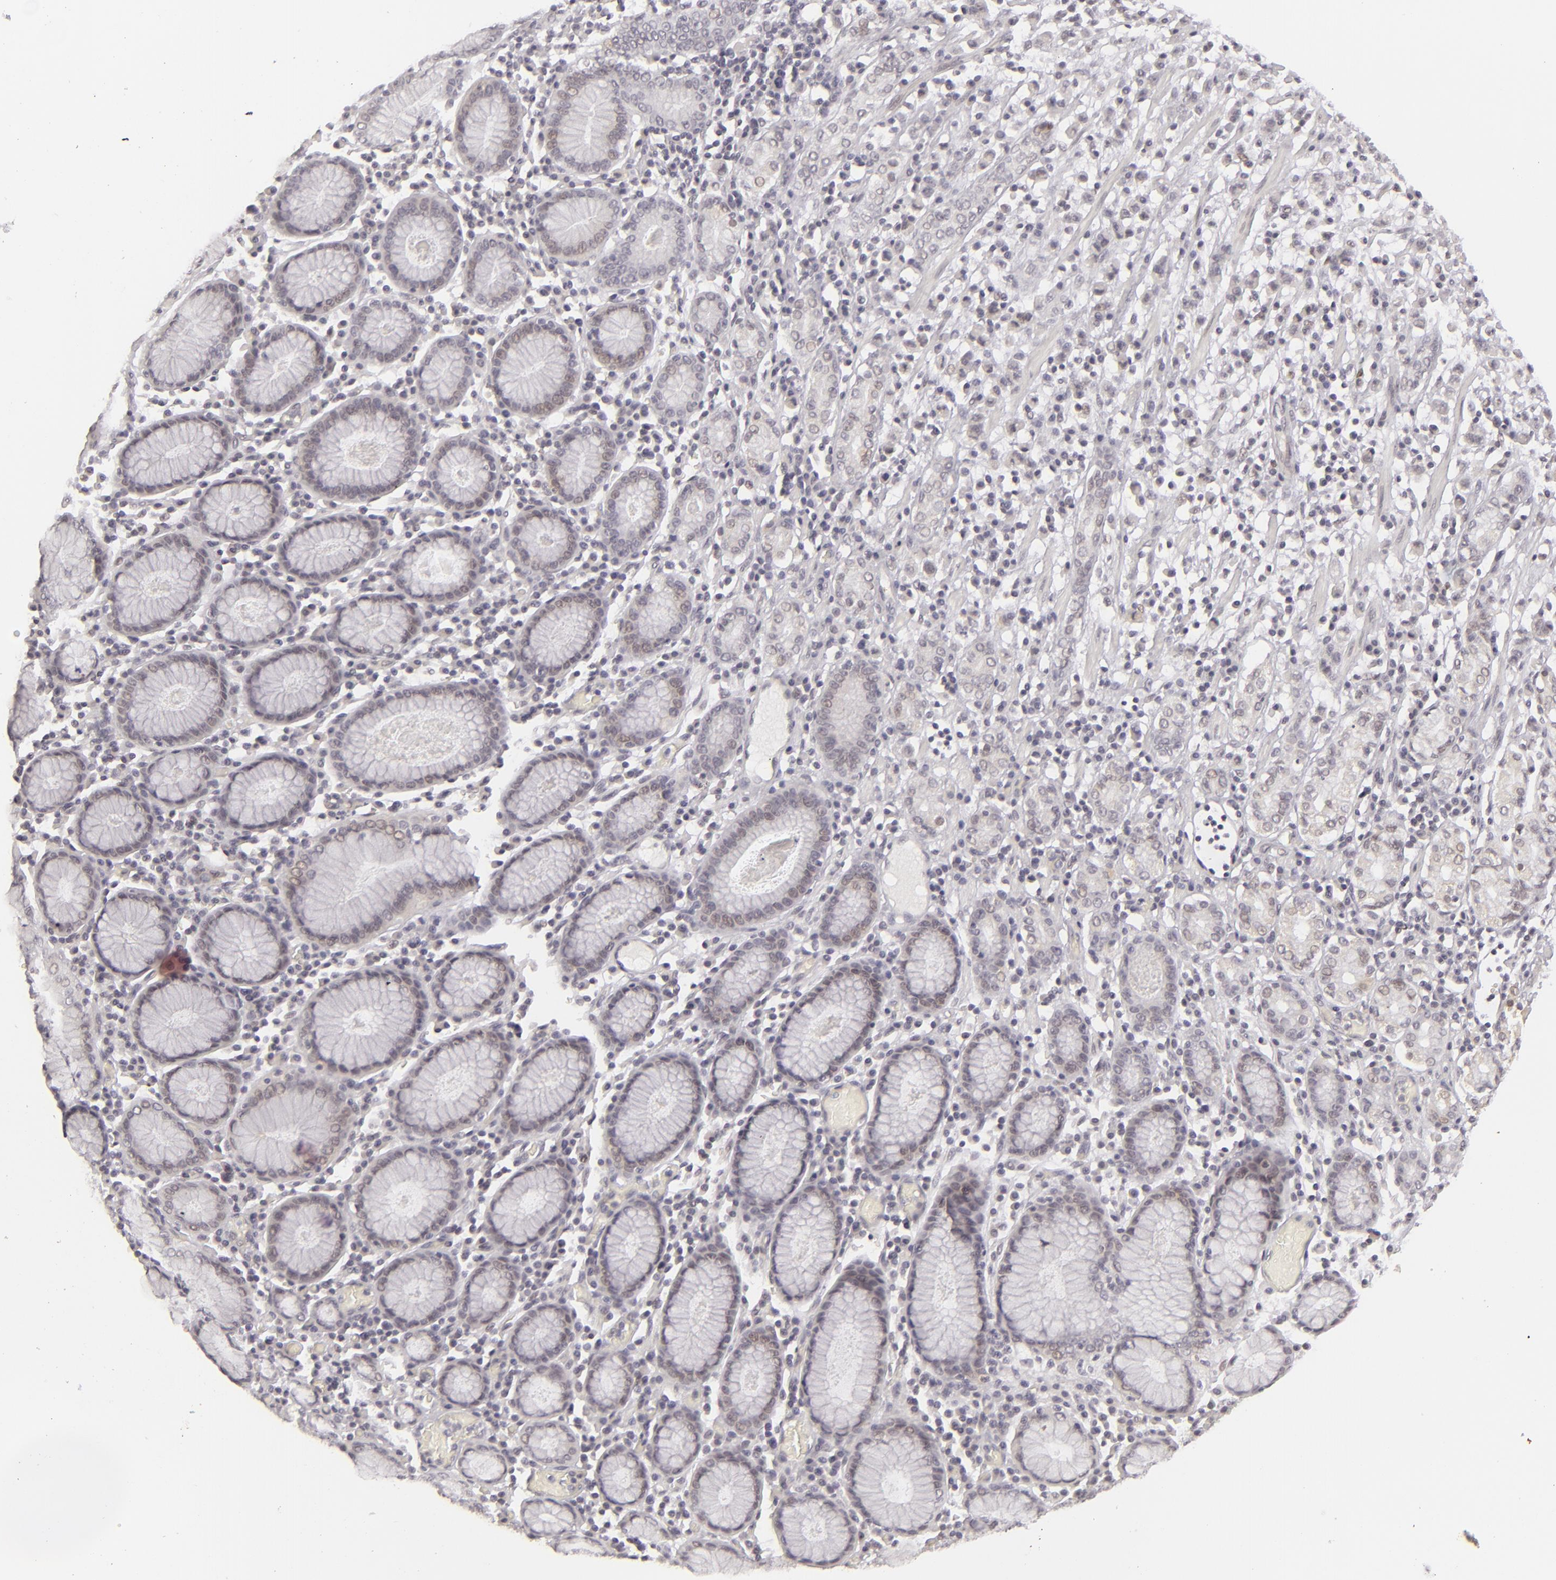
{"staining": {"intensity": "negative", "quantity": "none", "location": "none"}, "tissue": "stomach cancer", "cell_type": "Tumor cells", "image_type": "cancer", "snomed": [{"axis": "morphology", "description": "Adenocarcinoma, NOS"}, {"axis": "topography", "description": "Stomach, lower"}], "caption": "Human stomach adenocarcinoma stained for a protein using immunohistochemistry (IHC) shows no expression in tumor cells.", "gene": "SIX1", "patient": {"sex": "male", "age": 88}}